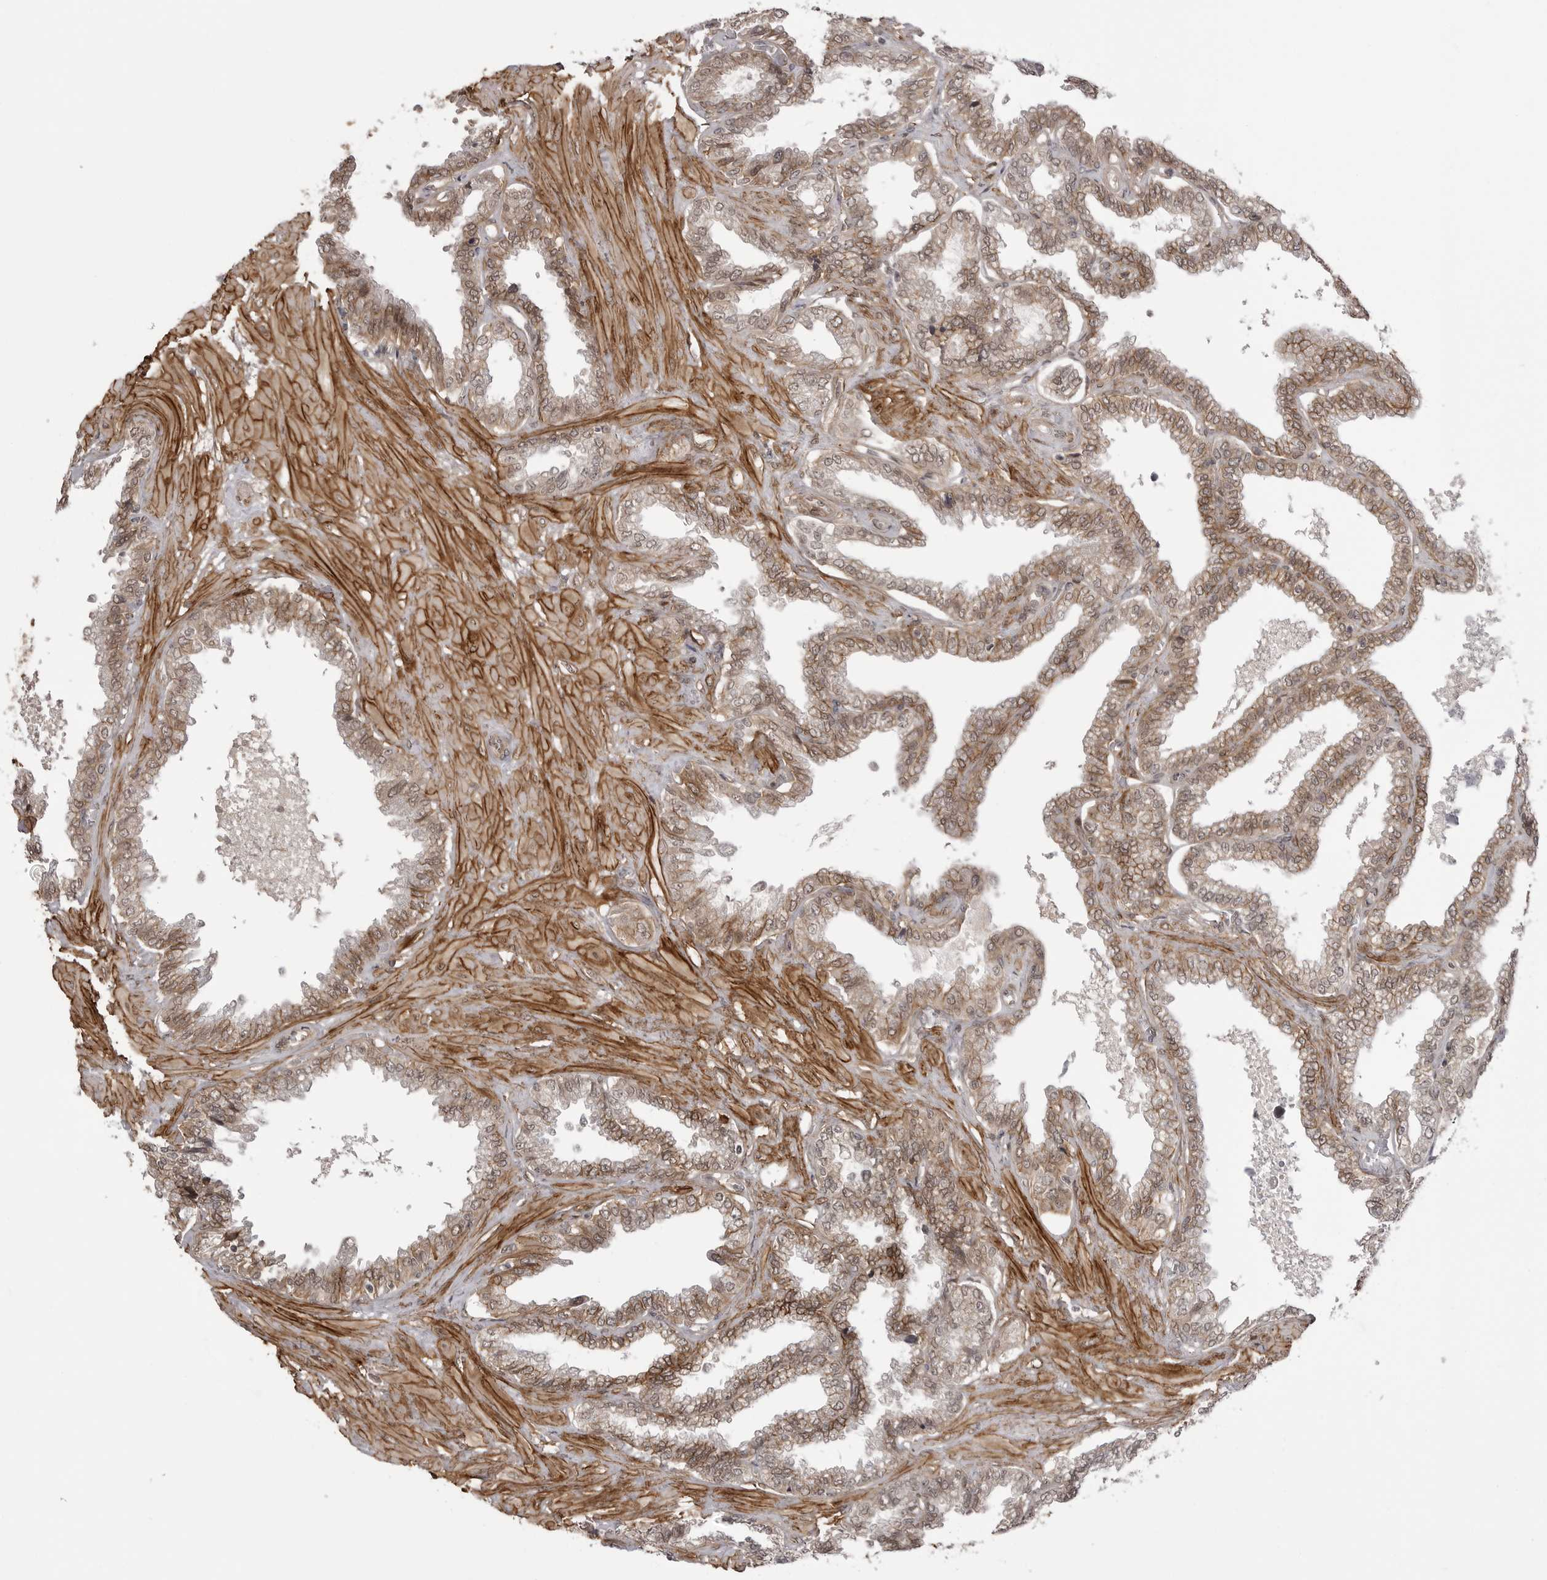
{"staining": {"intensity": "weak", "quantity": ">75%", "location": "cytoplasmic/membranous,nuclear"}, "tissue": "seminal vesicle", "cell_type": "Glandular cells", "image_type": "normal", "snomed": [{"axis": "morphology", "description": "Normal tissue, NOS"}, {"axis": "topography", "description": "Seminal veicle"}], "caption": "IHC staining of normal seminal vesicle, which demonstrates low levels of weak cytoplasmic/membranous,nuclear positivity in about >75% of glandular cells indicating weak cytoplasmic/membranous,nuclear protein positivity. The staining was performed using DAB (brown) for protein detection and nuclei were counterstained in hematoxylin (blue).", "gene": "SORBS1", "patient": {"sex": "male", "age": 46}}